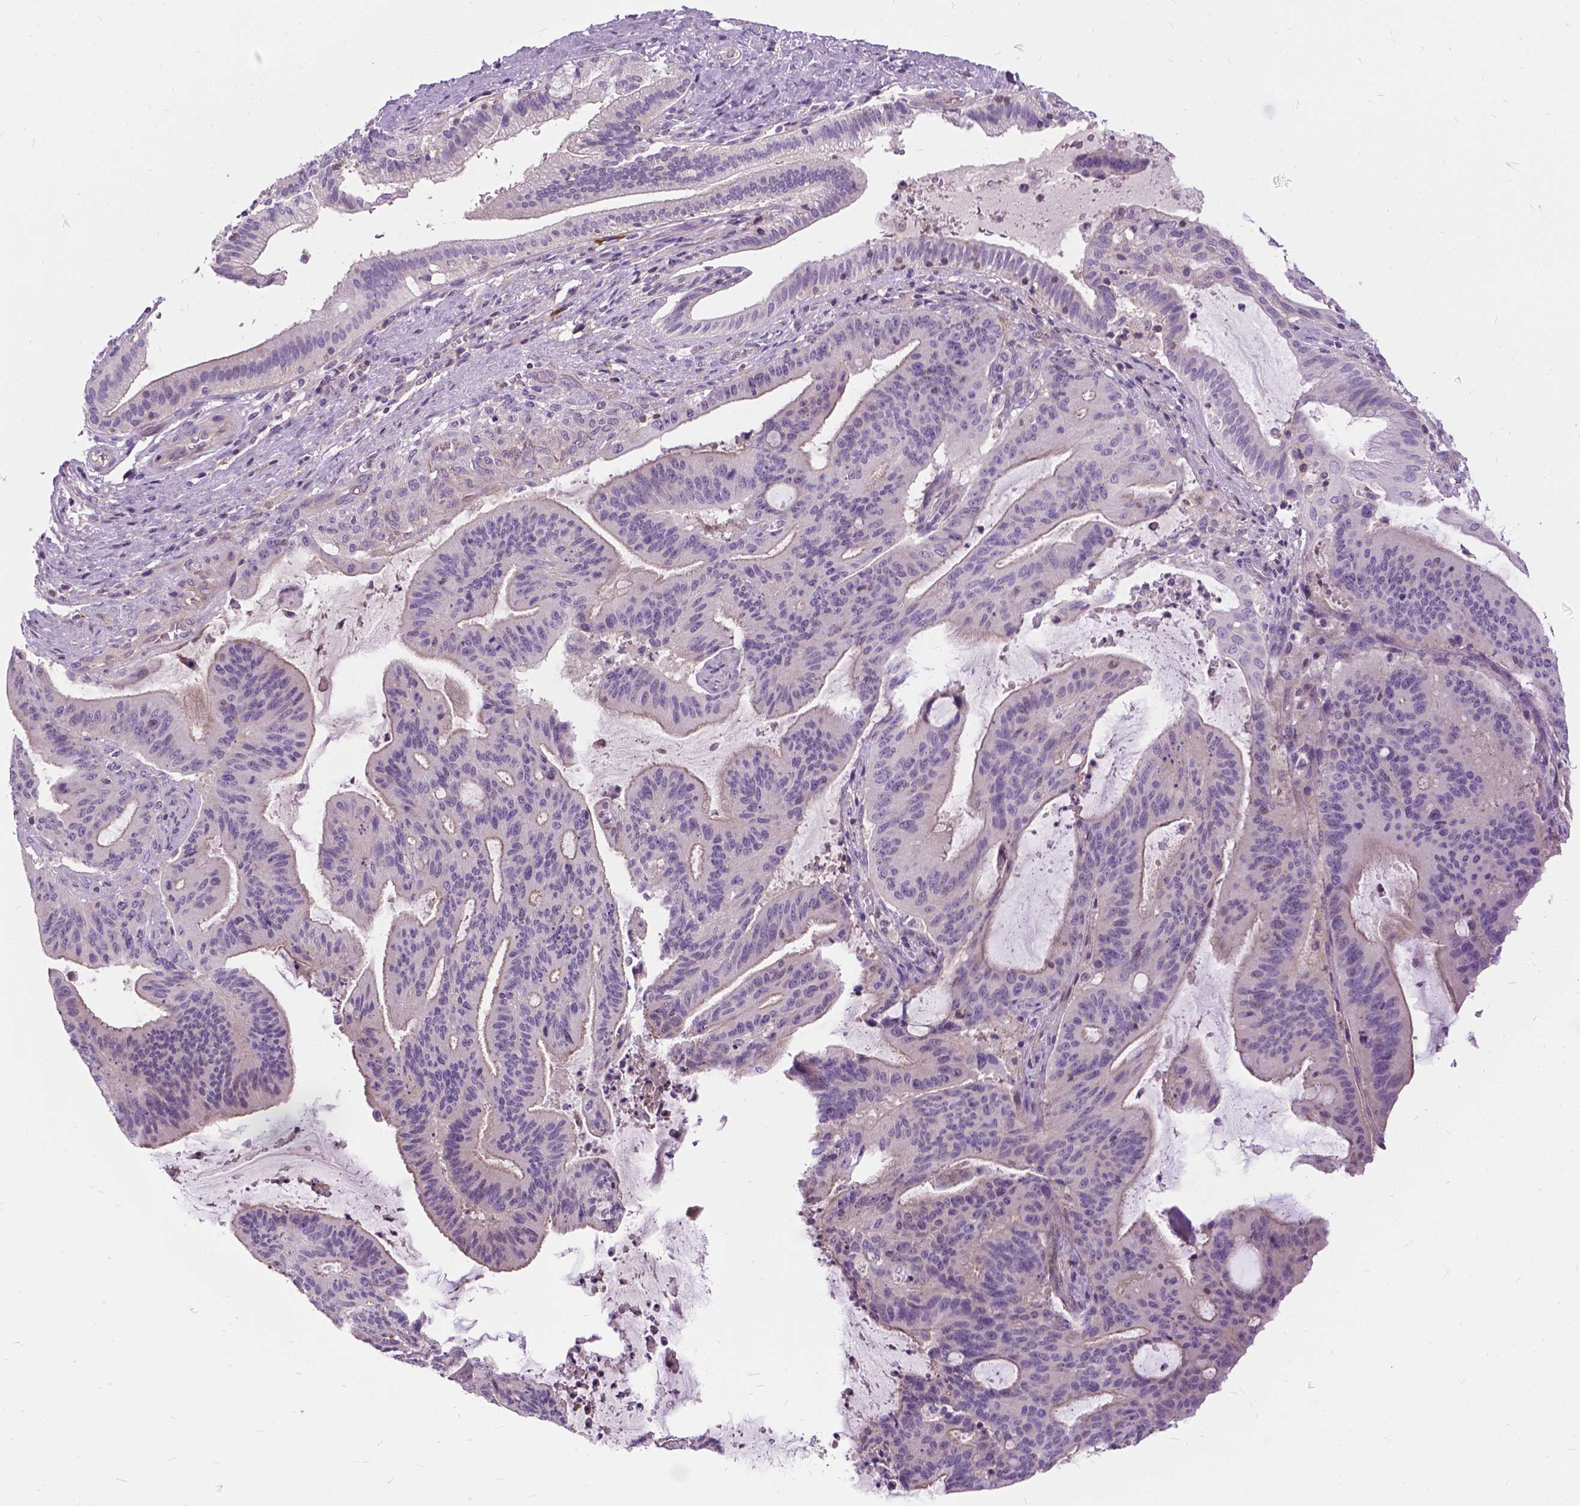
{"staining": {"intensity": "negative", "quantity": "none", "location": "none"}, "tissue": "liver cancer", "cell_type": "Tumor cells", "image_type": "cancer", "snomed": [{"axis": "morphology", "description": "Cholangiocarcinoma"}, {"axis": "topography", "description": "Liver"}], "caption": "Tumor cells show no significant protein expression in liver cholangiocarcinoma.", "gene": "JAK3", "patient": {"sex": "female", "age": 73}}